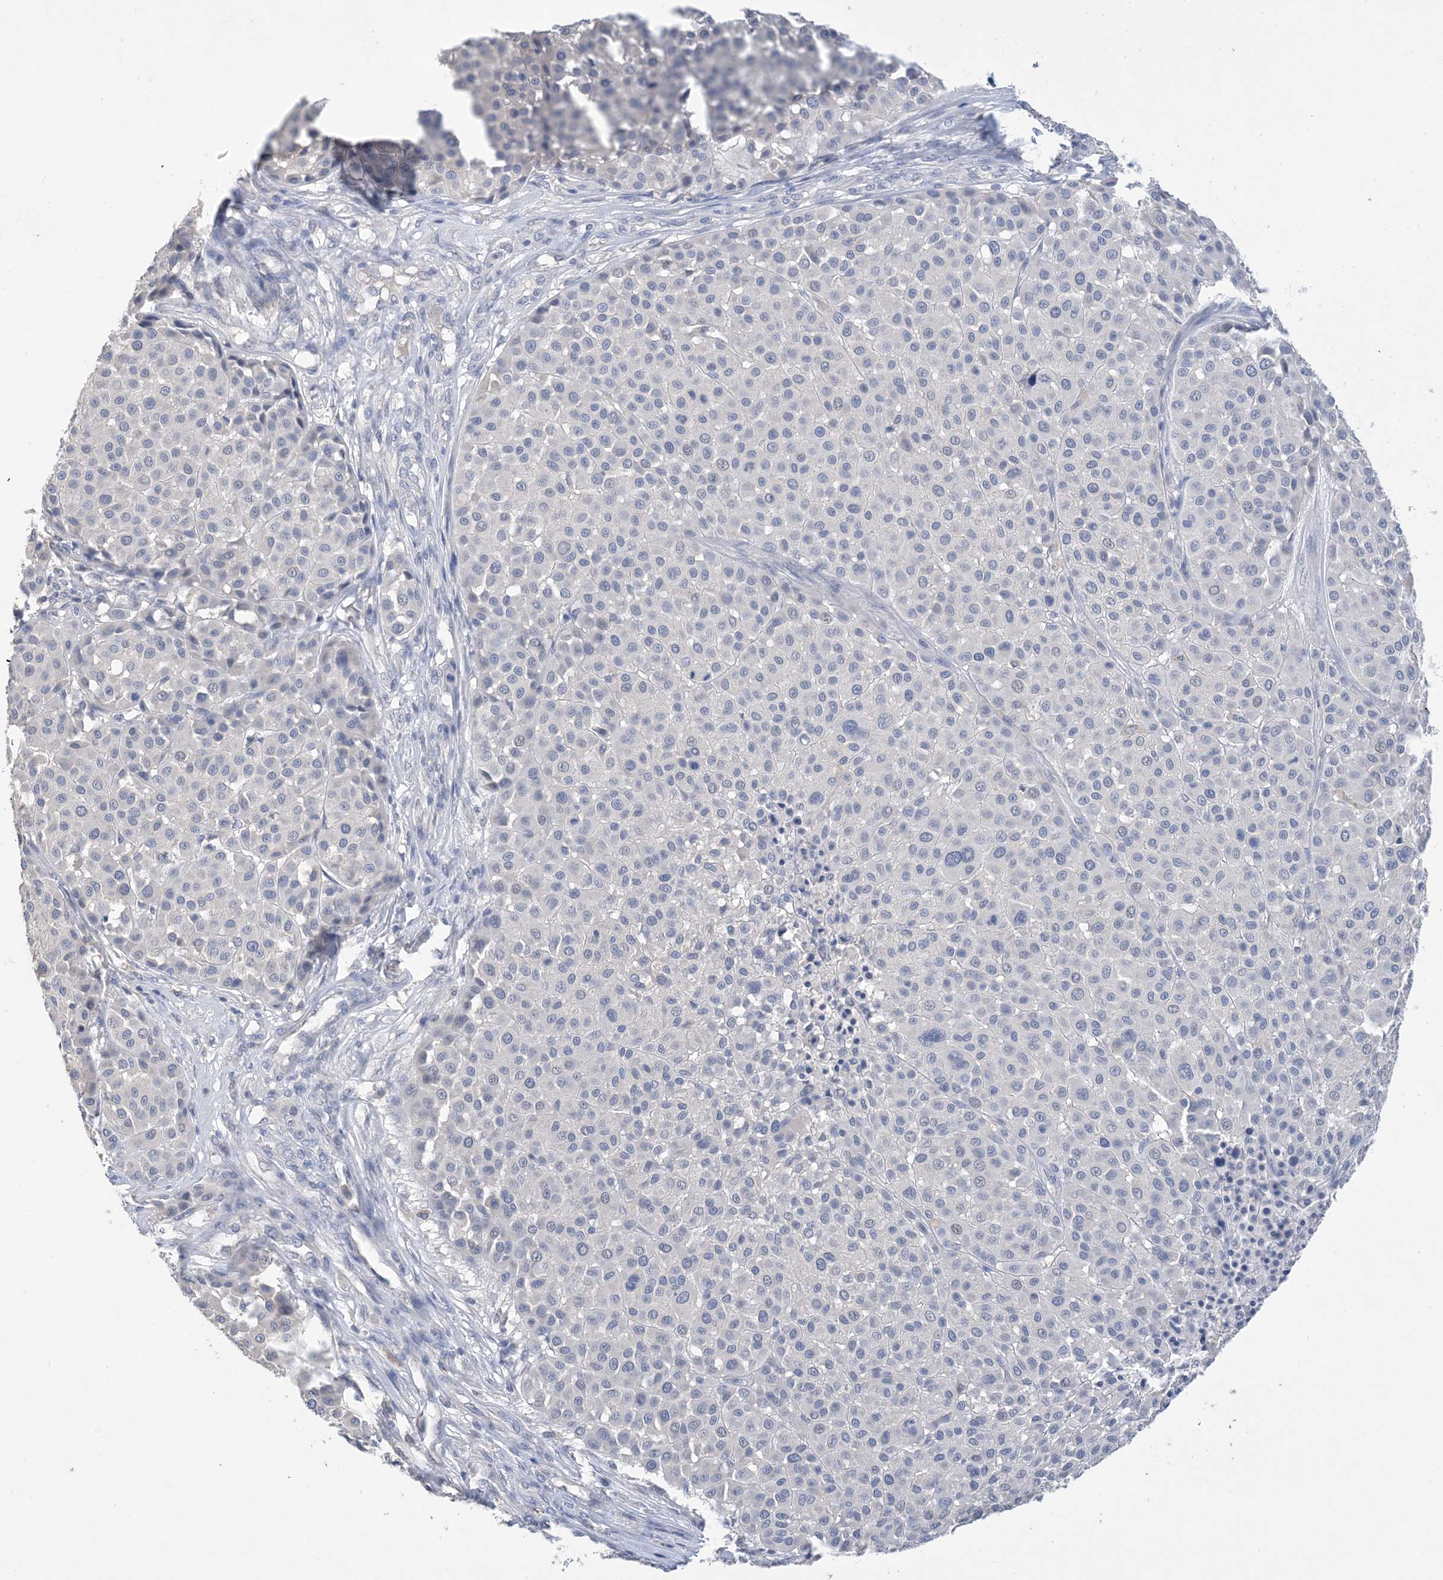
{"staining": {"intensity": "negative", "quantity": "none", "location": "none"}, "tissue": "melanoma", "cell_type": "Tumor cells", "image_type": "cancer", "snomed": [{"axis": "morphology", "description": "Malignant melanoma, Metastatic site"}, {"axis": "topography", "description": "Soft tissue"}], "caption": "Tumor cells show no significant positivity in melanoma. (DAB immunohistochemistry (IHC), high magnification).", "gene": "DSC3", "patient": {"sex": "male", "age": 41}}